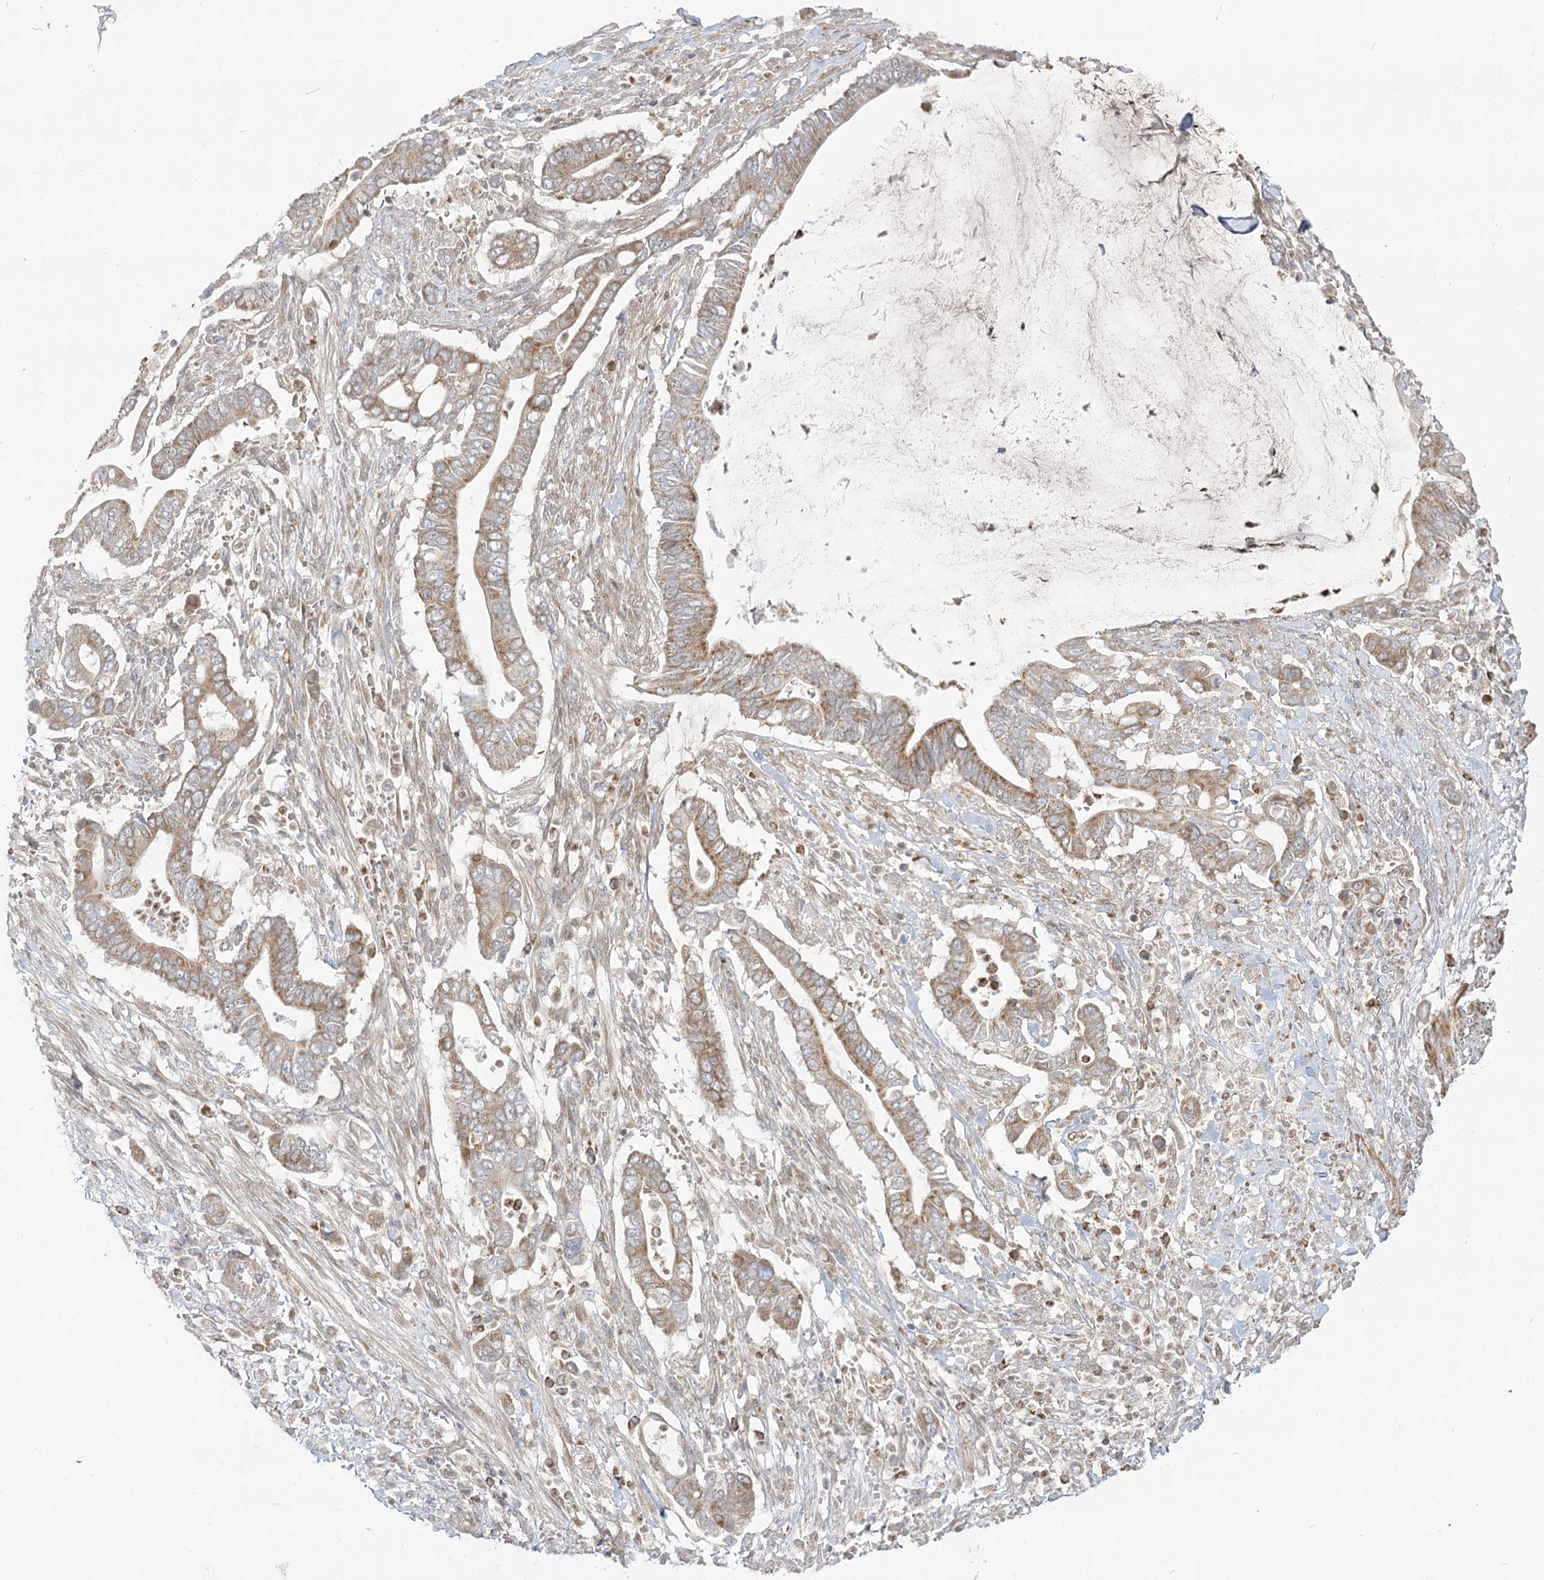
{"staining": {"intensity": "moderate", "quantity": ">75%", "location": "cytoplasmic/membranous"}, "tissue": "pancreatic cancer", "cell_type": "Tumor cells", "image_type": "cancer", "snomed": [{"axis": "morphology", "description": "Adenocarcinoma, NOS"}, {"axis": "topography", "description": "Pancreas"}], "caption": "This photomicrograph displays immunohistochemistry (IHC) staining of human adenocarcinoma (pancreatic), with medium moderate cytoplasmic/membranous positivity in approximately >75% of tumor cells.", "gene": "MTMR3", "patient": {"sex": "male", "age": 68}}